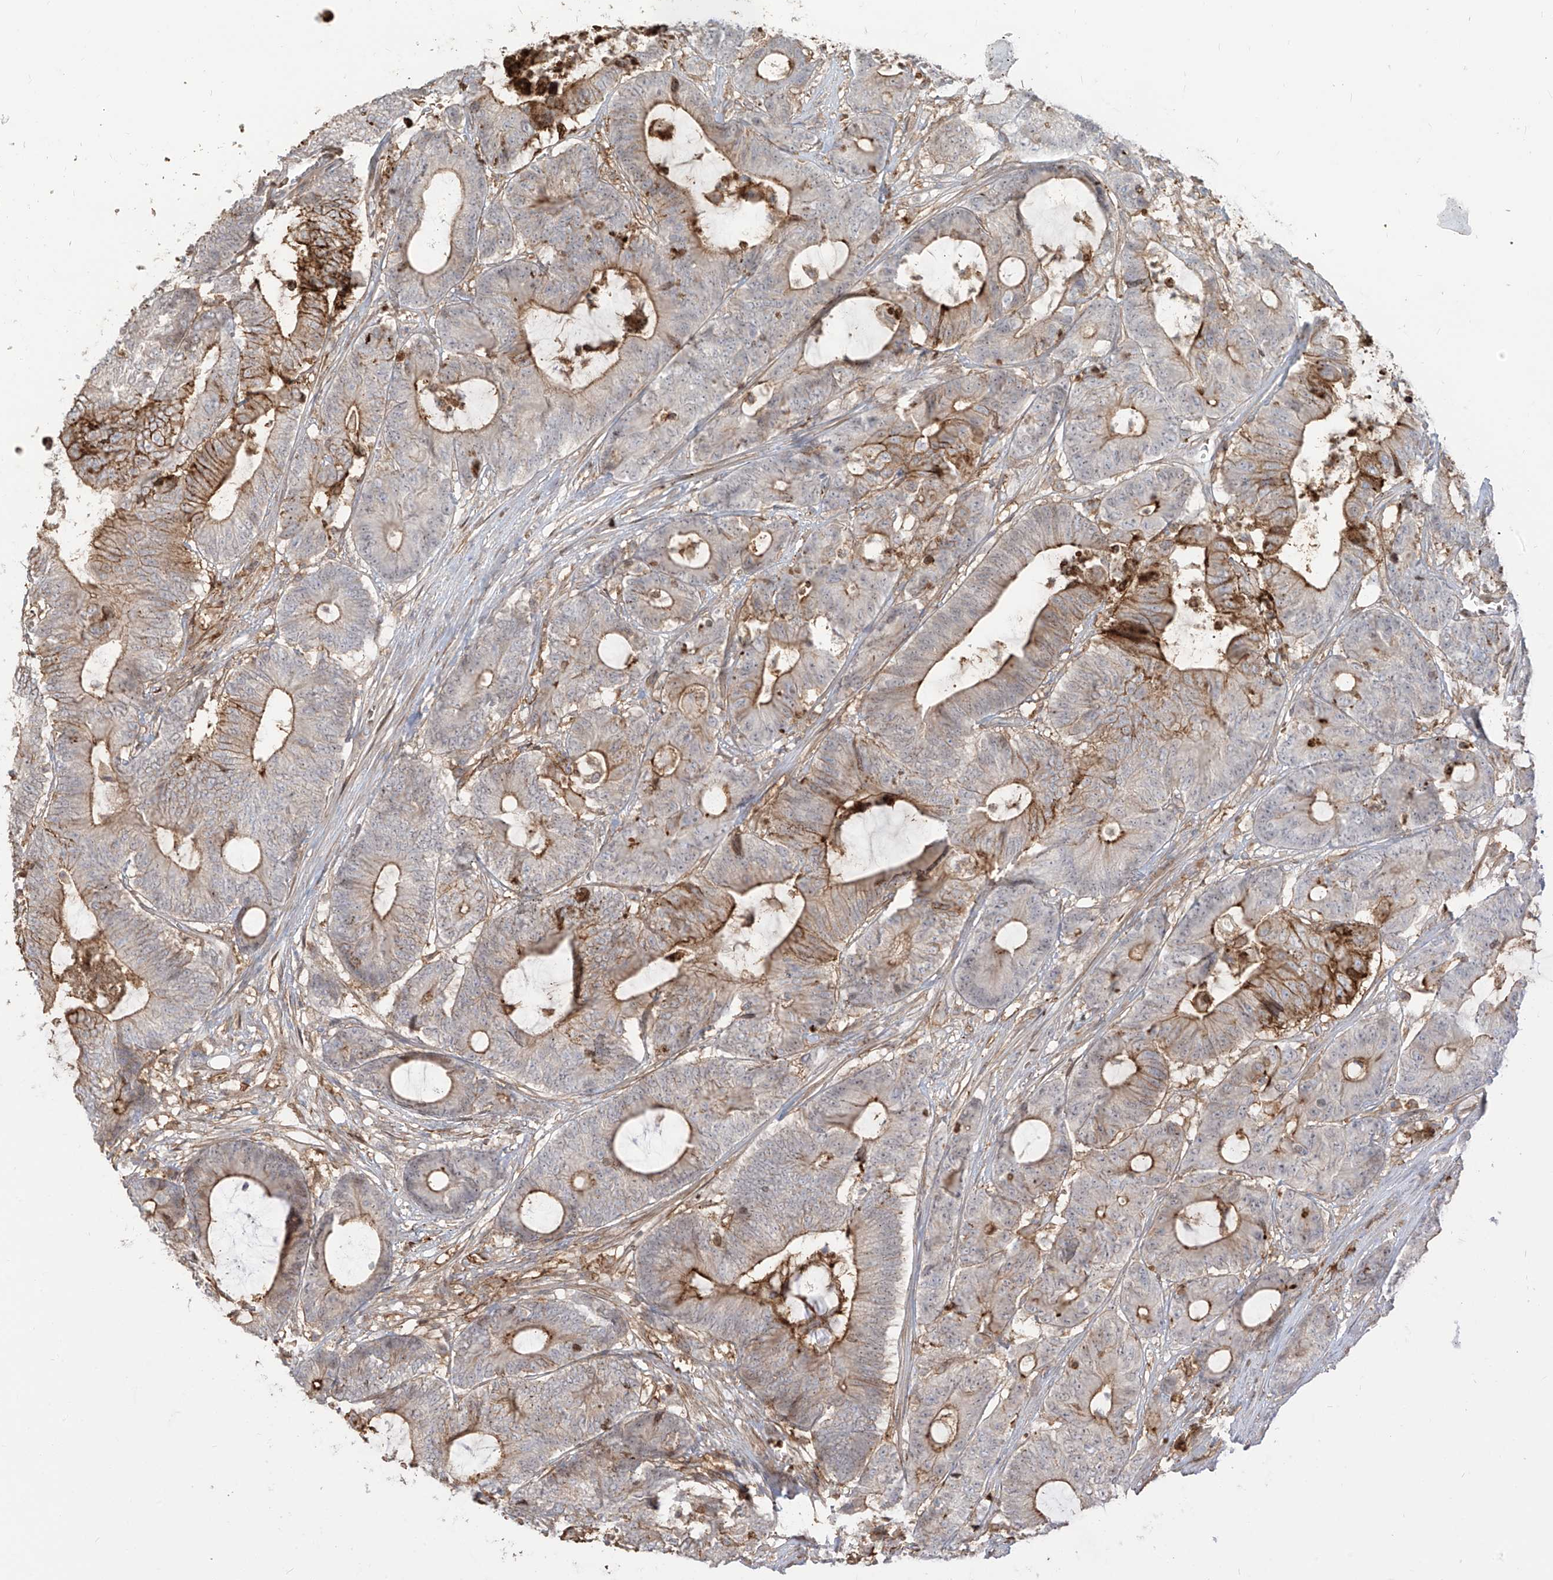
{"staining": {"intensity": "moderate", "quantity": "25%-75%", "location": "cytoplasmic/membranous"}, "tissue": "colorectal cancer", "cell_type": "Tumor cells", "image_type": "cancer", "snomed": [{"axis": "morphology", "description": "Adenocarcinoma, NOS"}, {"axis": "topography", "description": "Colon"}], "caption": "Moderate cytoplasmic/membranous staining for a protein is identified in about 25%-75% of tumor cells of adenocarcinoma (colorectal) using immunohistochemistry (IHC).", "gene": "ZGRF1", "patient": {"sex": "female", "age": 84}}